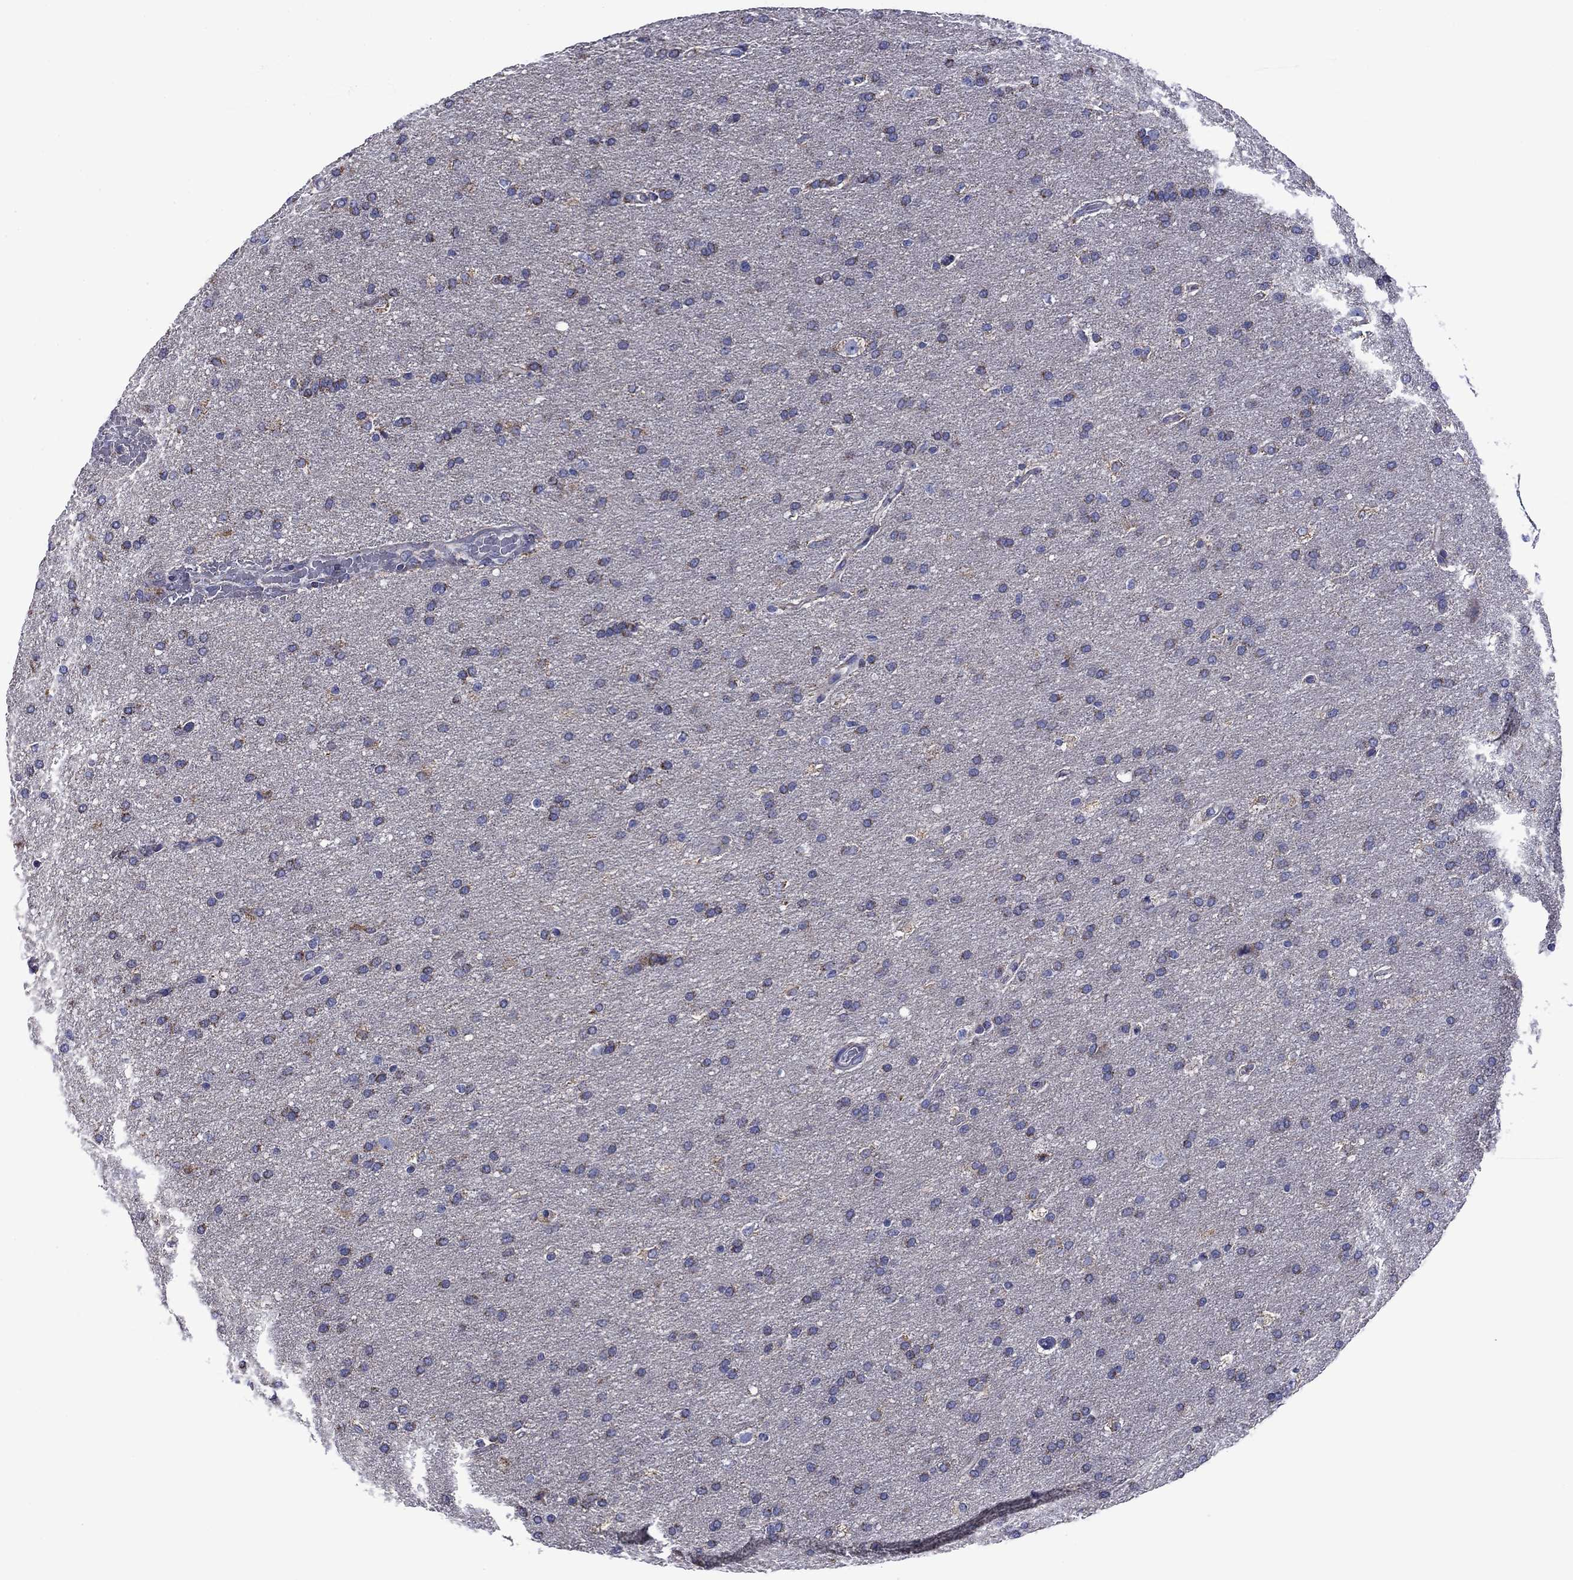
{"staining": {"intensity": "weak", "quantity": "<25%", "location": "cytoplasmic/membranous"}, "tissue": "glioma", "cell_type": "Tumor cells", "image_type": "cancer", "snomed": [{"axis": "morphology", "description": "Glioma, malignant, Low grade"}, {"axis": "topography", "description": "Brain"}], "caption": "DAB (3,3'-diaminobenzidine) immunohistochemical staining of glioma displays no significant expression in tumor cells. (DAB immunohistochemistry (IHC) visualized using brightfield microscopy, high magnification).", "gene": "ACADSB", "patient": {"sex": "female", "age": 37}}